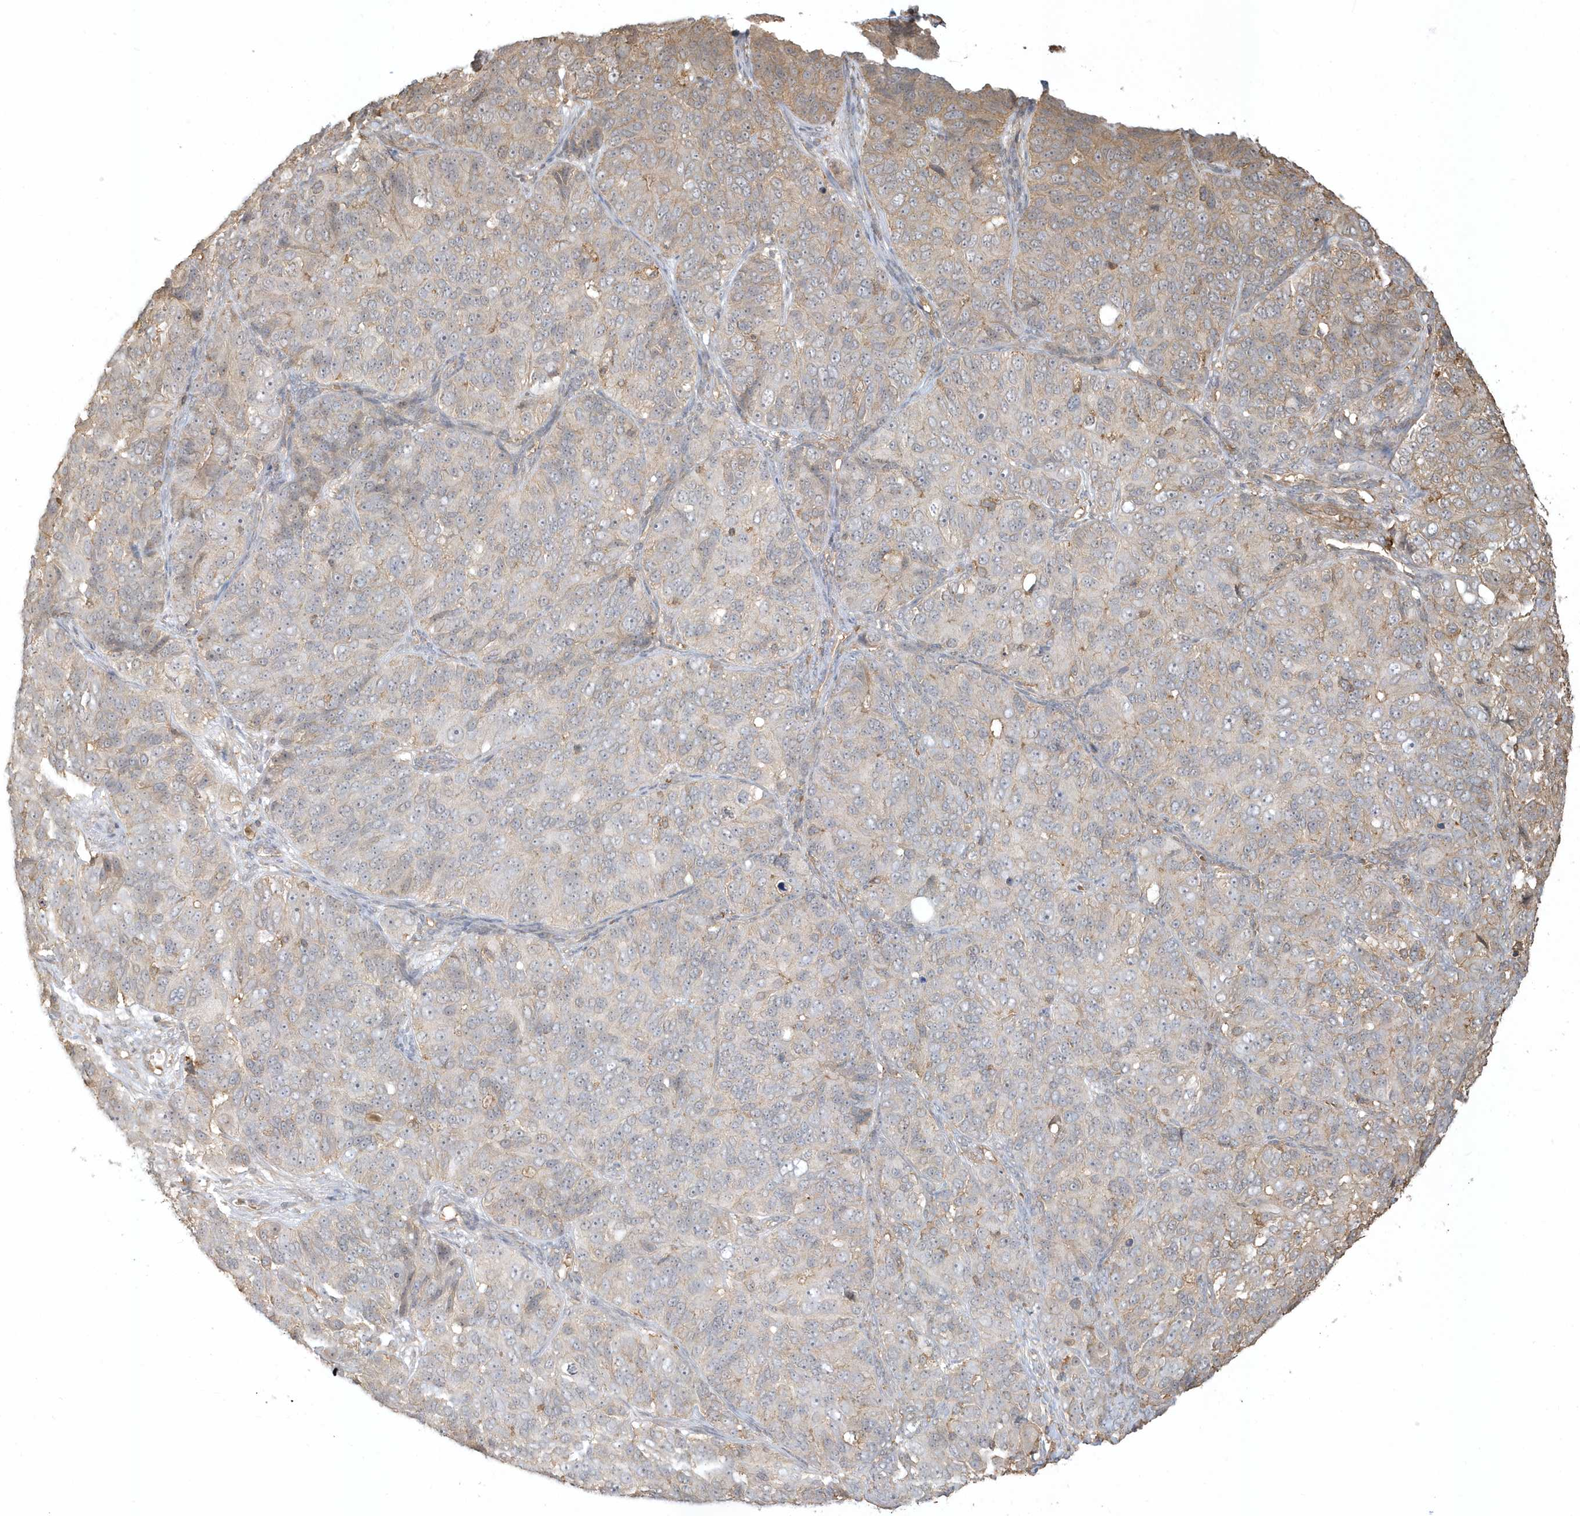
{"staining": {"intensity": "weak", "quantity": "<25%", "location": "cytoplasmic/membranous"}, "tissue": "ovarian cancer", "cell_type": "Tumor cells", "image_type": "cancer", "snomed": [{"axis": "morphology", "description": "Carcinoma, endometroid"}, {"axis": "topography", "description": "Ovary"}], "caption": "DAB (3,3'-diaminobenzidine) immunohistochemical staining of ovarian endometroid carcinoma displays no significant staining in tumor cells.", "gene": "ZBTB8A", "patient": {"sex": "female", "age": 51}}